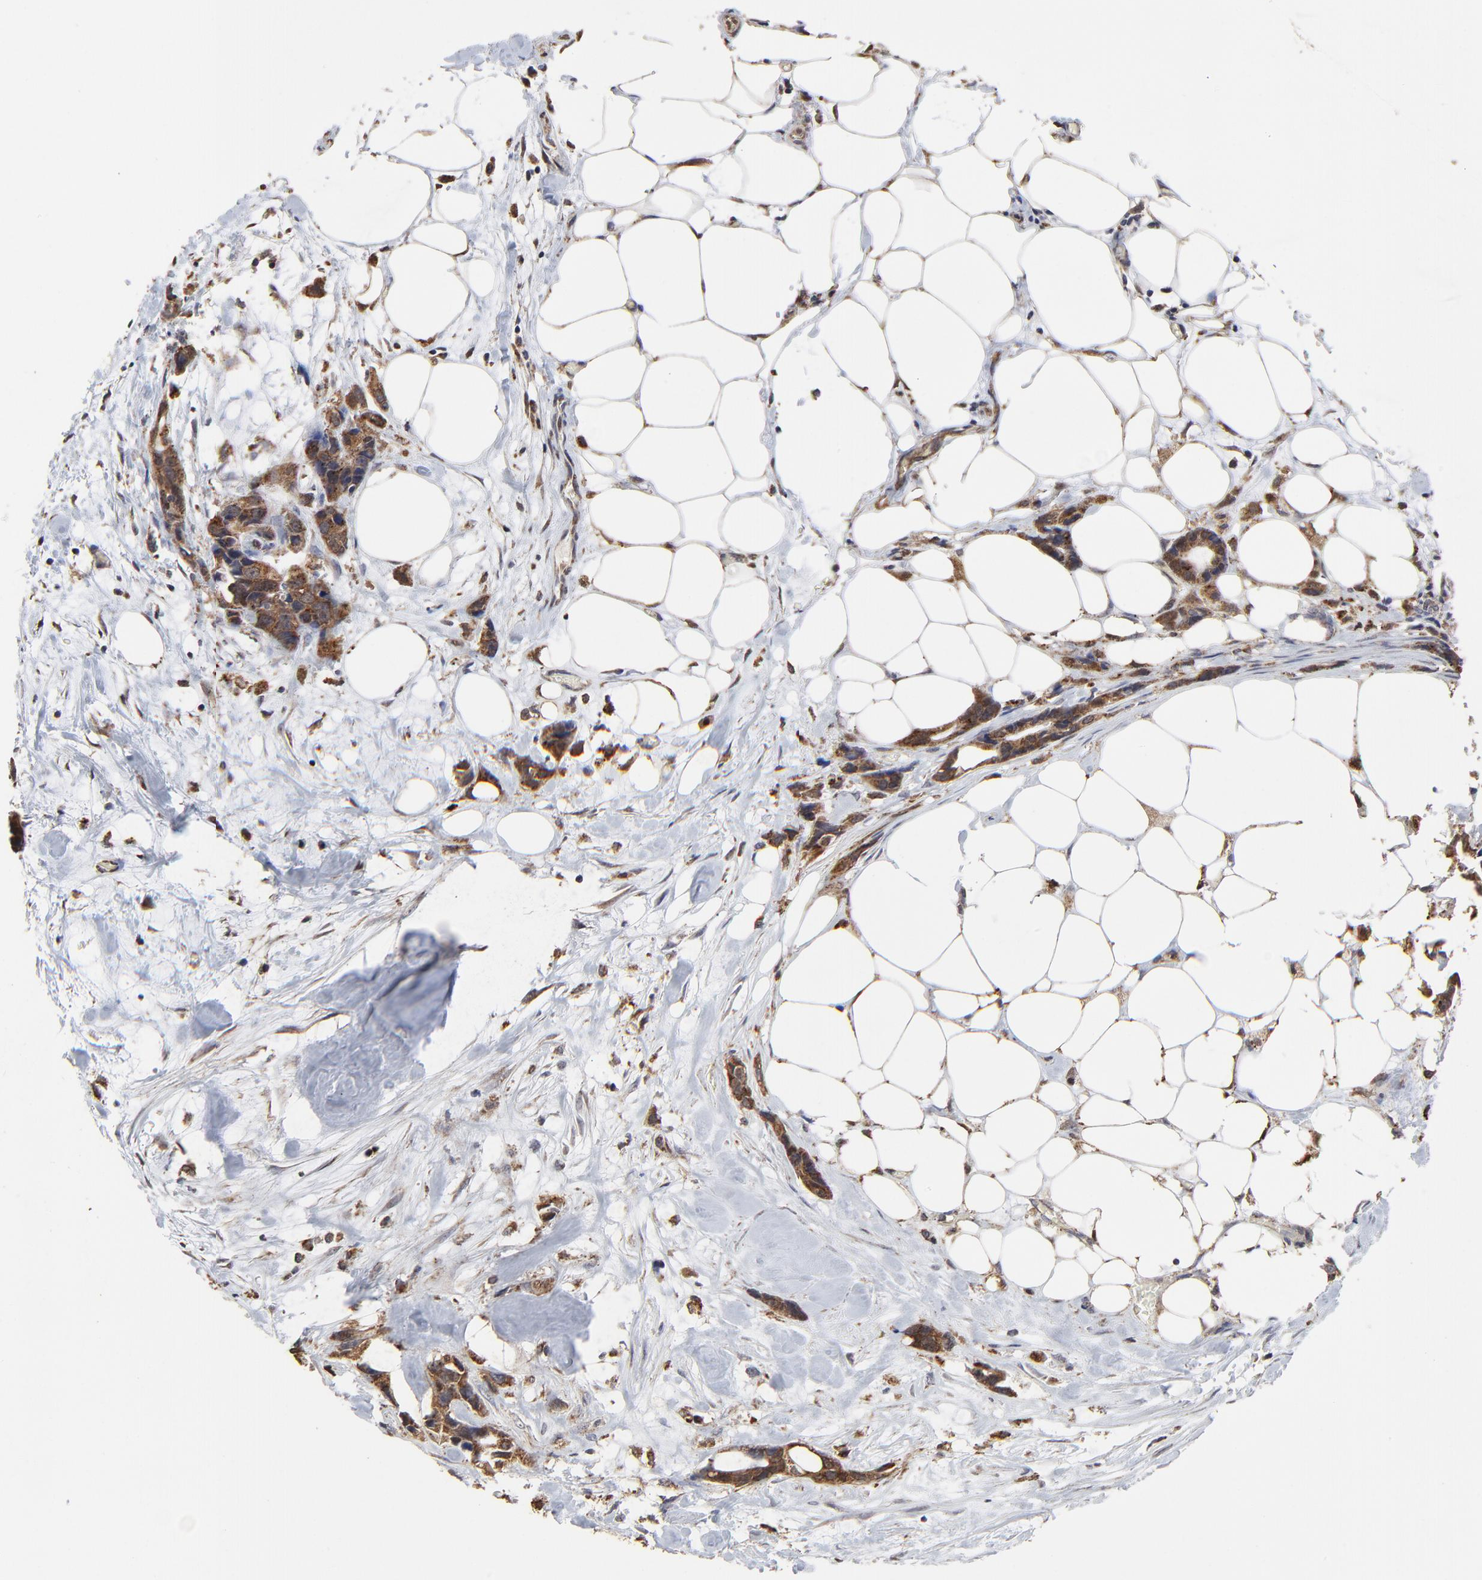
{"staining": {"intensity": "strong", "quantity": ">75%", "location": "cytoplasmic/membranous"}, "tissue": "stomach cancer", "cell_type": "Tumor cells", "image_type": "cancer", "snomed": [{"axis": "morphology", "description": "Adenocarcinoma, NOS"}, {"axis": "topography", "description": "Stomach, upper"}], "caption": "DAB immunohistochemical staining of stomach cancer exhibits strong cytoplasmic/membranous protein expression in about >75% of tumor cells. The protein of interest is shown in brown color, while the nuclei are stained blue.", "gene": "LGALS3", "patient": {"sex": "male", "age": 47}}